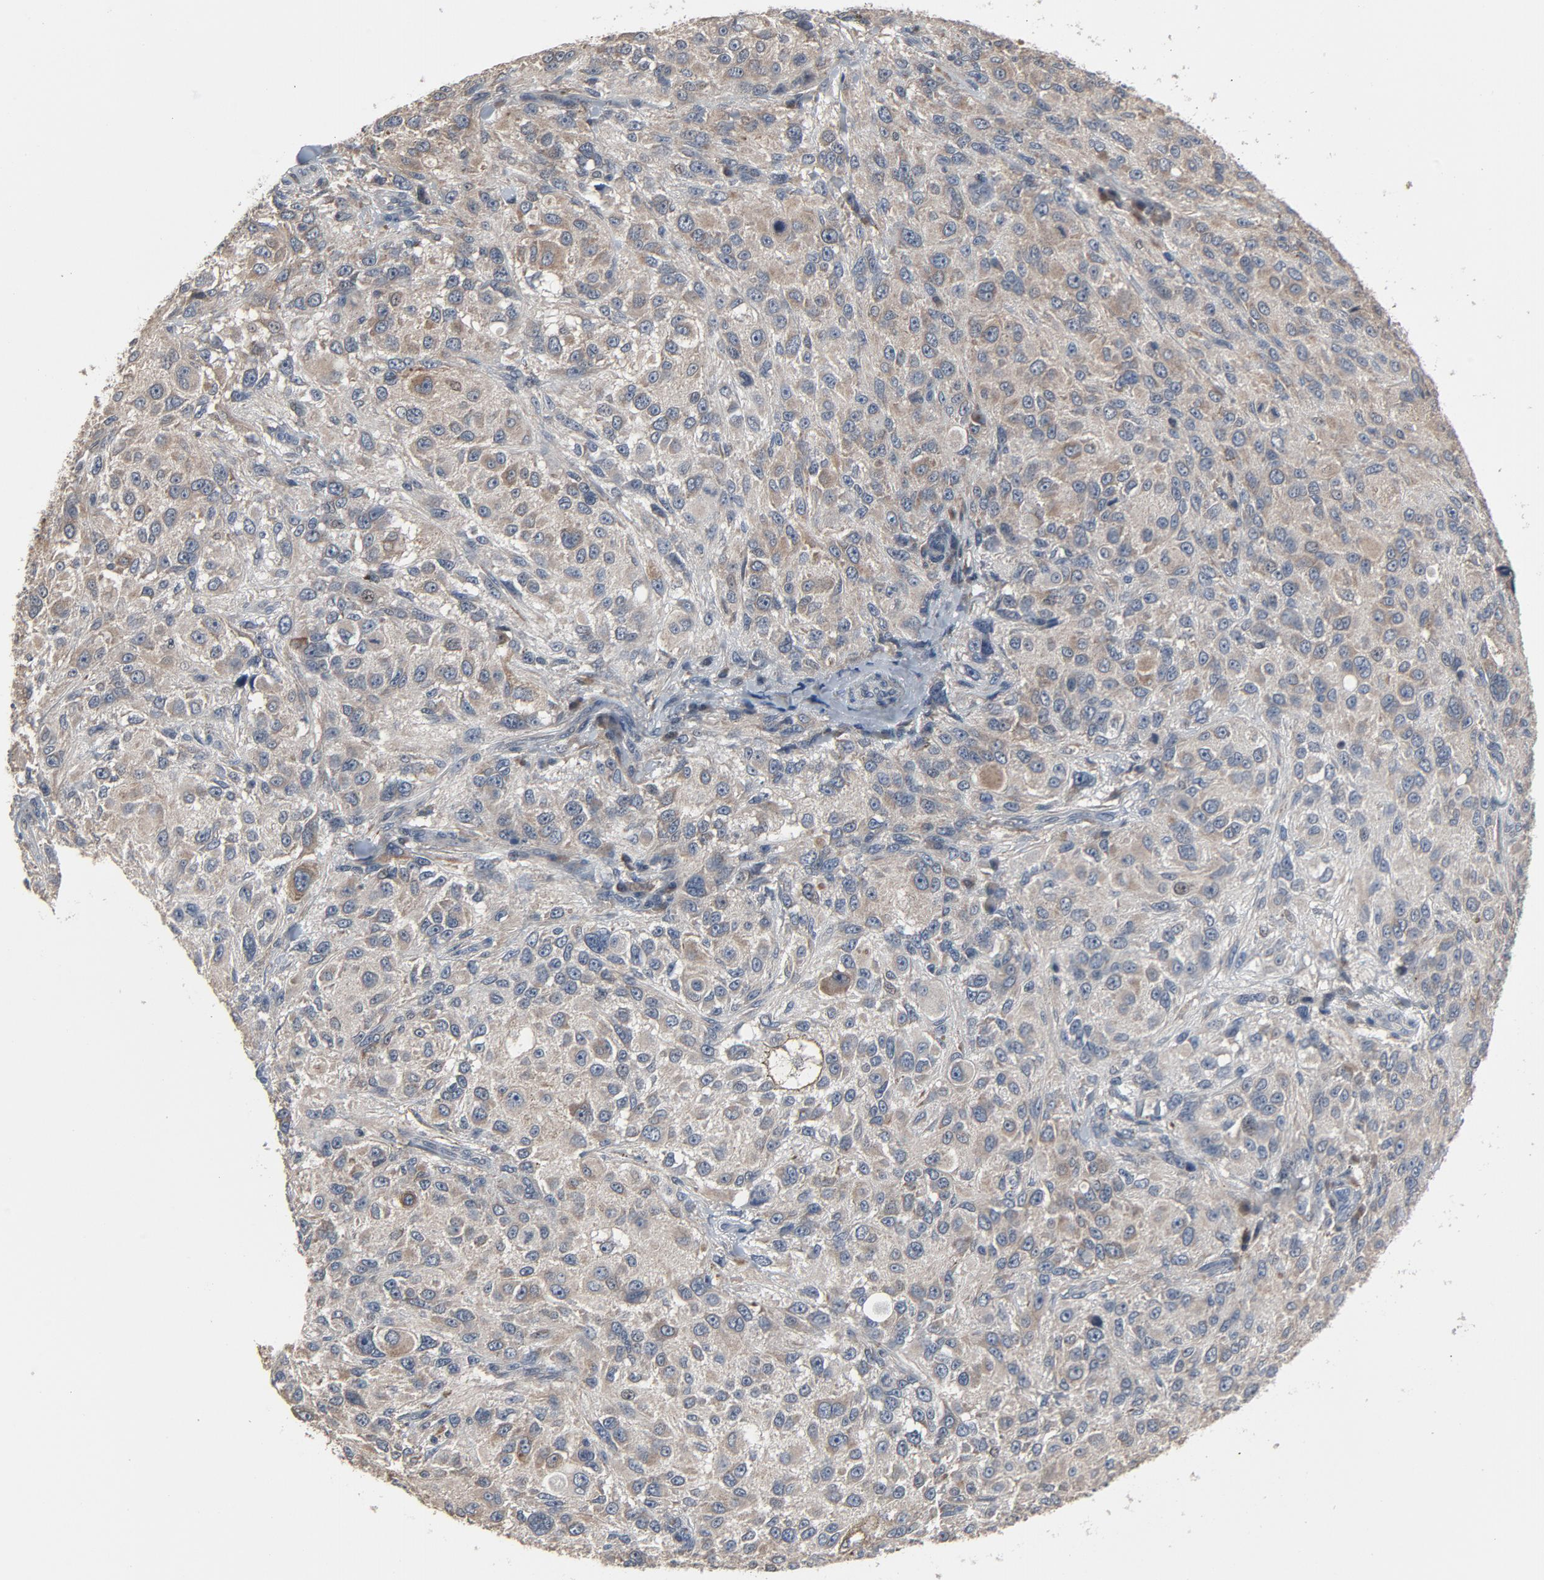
{"staining": {"intensity": "negative", "quantity": "none", "location": "none"}, "tissue": "melanoma", "cell_type": "Tumor cells", "image_type": "cancer", "snomed": [{"axis": "morphology", "description": "Necrosis, NOS"}, {"axis": "morphology", "description": "Malignant melanoma, NOS"}, {"axis": "topography", "description": "Skin"}], "caption": "Immunohistochemical staining of human malignant melanoma reveals no significant expression in tumor cells. (Brightfield microscopy of DAB (3,3'-diaminobenzidine) IHC at high magnification).", "gene": "PDZD4", "patient": {"sex": "female", "age": 87}}